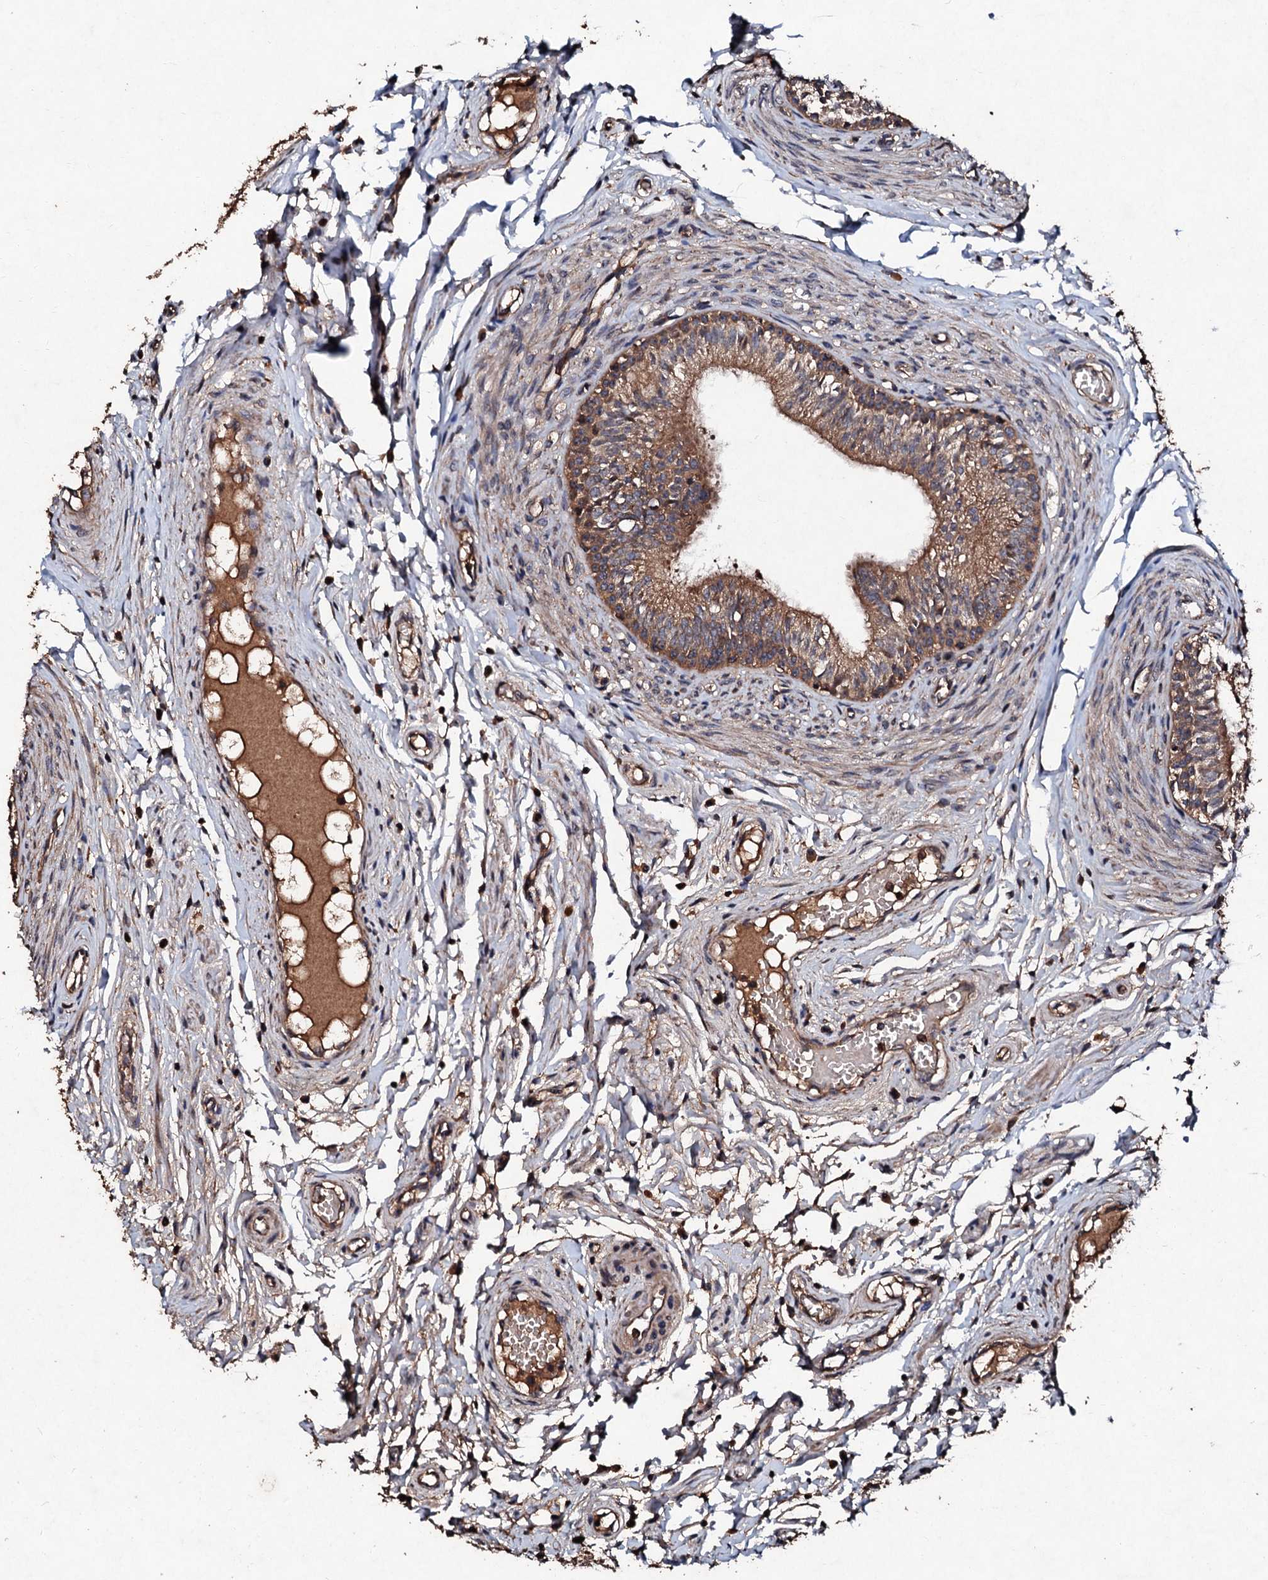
{"staining": {"intensity": "moderate", "quantity": ">75%", "location": "cytoplasmic/membranous"}, "tissue": "epididymis", "cell_type": "Glandular cells", "image_type": "normal", "snomed": [{"axis": "morphology", "description": "Normal tissue, NOS"}, {"axis": "topography", "description": "Epididymis, spermatic cord, NOS"}], "caption": "Immunohistochemistry (IHC) staining of benign epididymis, which shows medium levels of moderate cytoplasmic/membranous staining in approximately >75% of glandular cells indicating moderate cytoplasmic/membranous protein expression. The staining was performed using DAB (brown) for protein detection and nuclei were counterstained in hematoxylin (blue).", "gene": "KERA", "patient": {"sex": "male", "age": 22}}